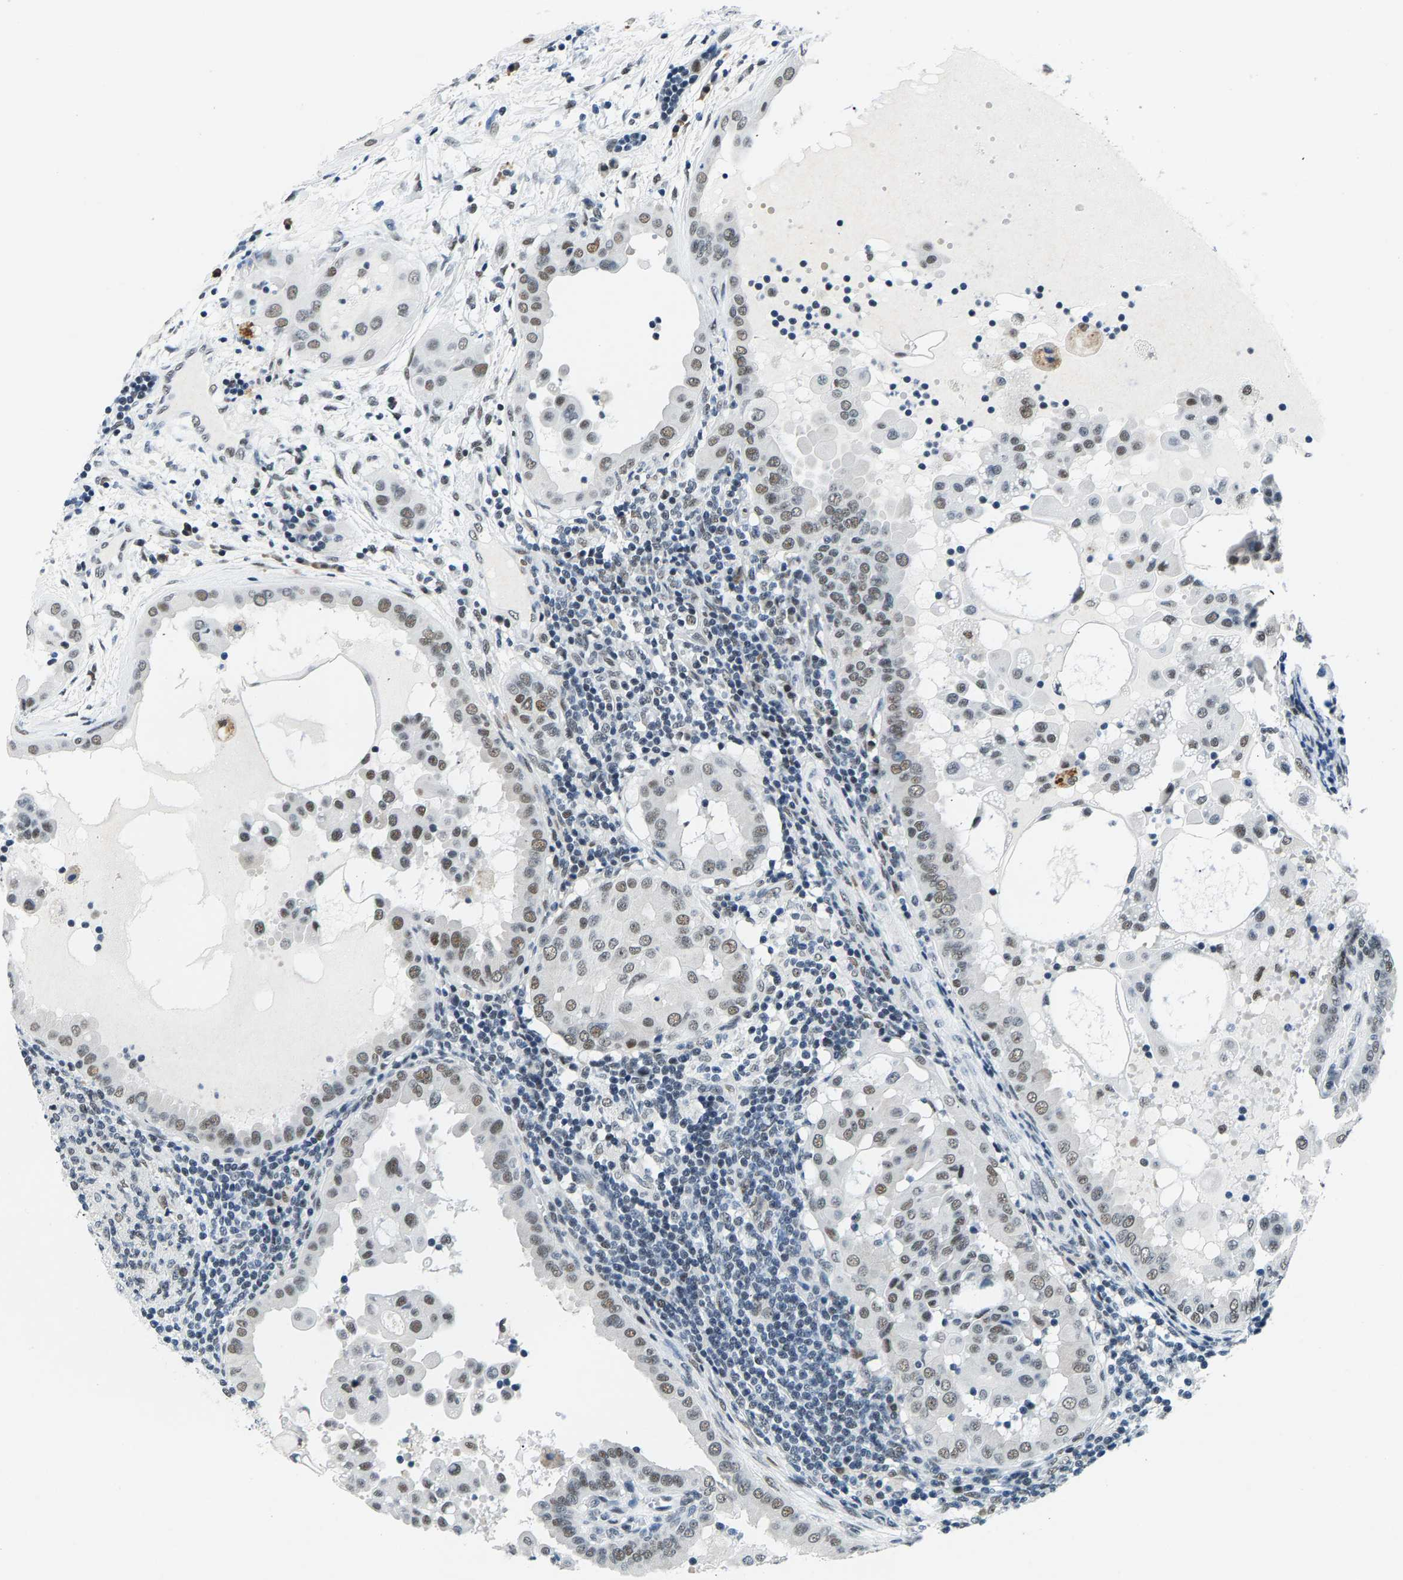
{"staining": {"intensity": "moderate", "quantity": "25%-75%", "location": "nuclear"}, "tissue": "thyroid cancer", "cell_type": "Tumor cells", "image_type": "cancer", "snomed": [{"axis": "morphology", "description": "Papillary adenocarcinoma, NOS"}, {"axis": "topography", "description": "Thyroid gland"}], "caption": "Protein positivity by immunohistochemistry (IHC) reveals moderate nuclear positivity in approximately 25%-75% of tumor cells in thyroid cancer.", "gene": "ATF2", "patient": {"sex": "male", "age": 33}}